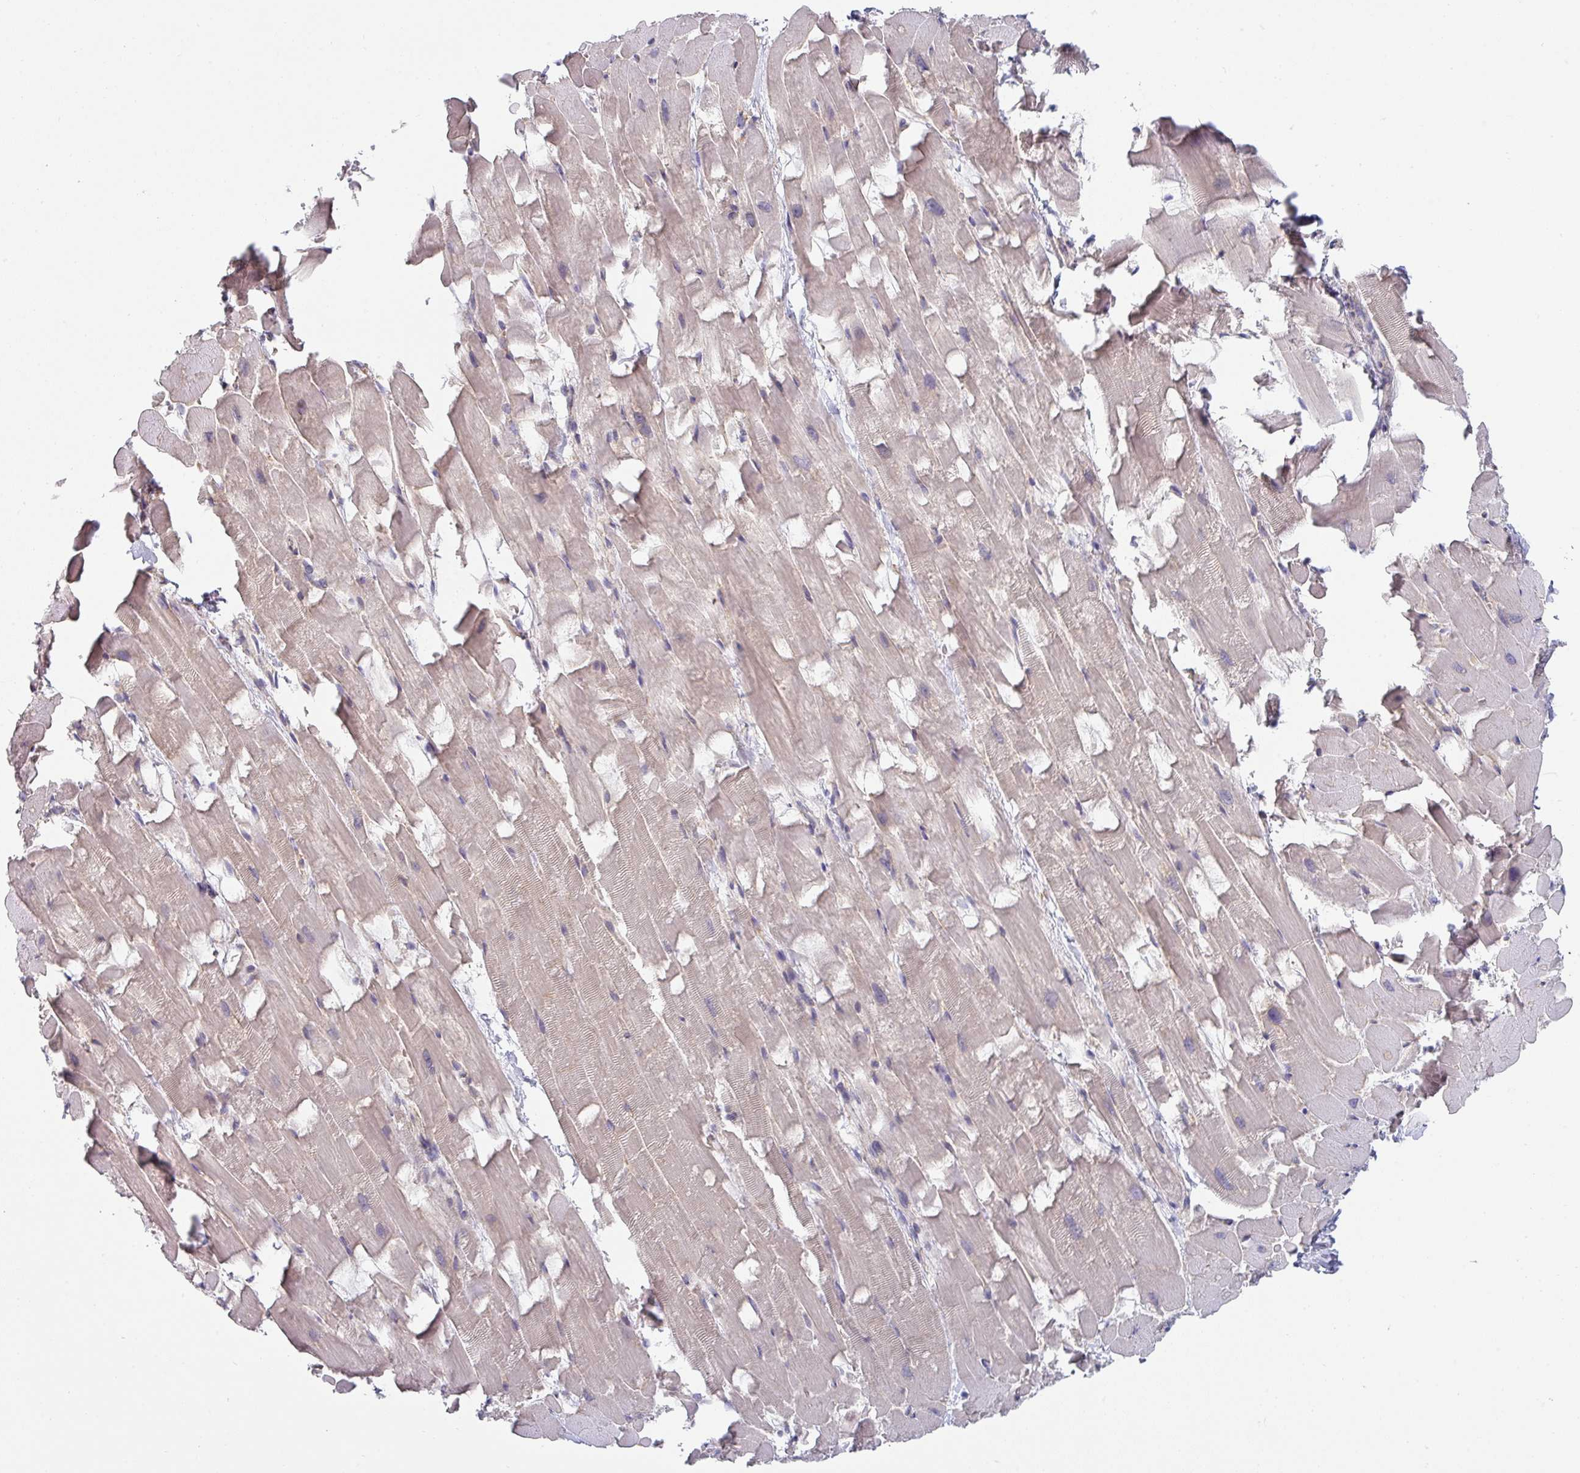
{"staining": {"intensity": "negative", "quantity": "none", "location": "none"}, "tissue": "heart muscle", "cell_type": "Cardiomyocytes", "image_type": "normal", "snomed": [{"axis": "morphology", "description": "Normal tissue, NOS"}, {"axis": "topography", "description": "Heart"}], "caption": "This is an immunohistochemistry photomicrograph of unremarkable heart muscle. There is no positivity in cardiomyocytes.", "gene": "TMED5", "patient": {"sex": "male", "age": 37}}